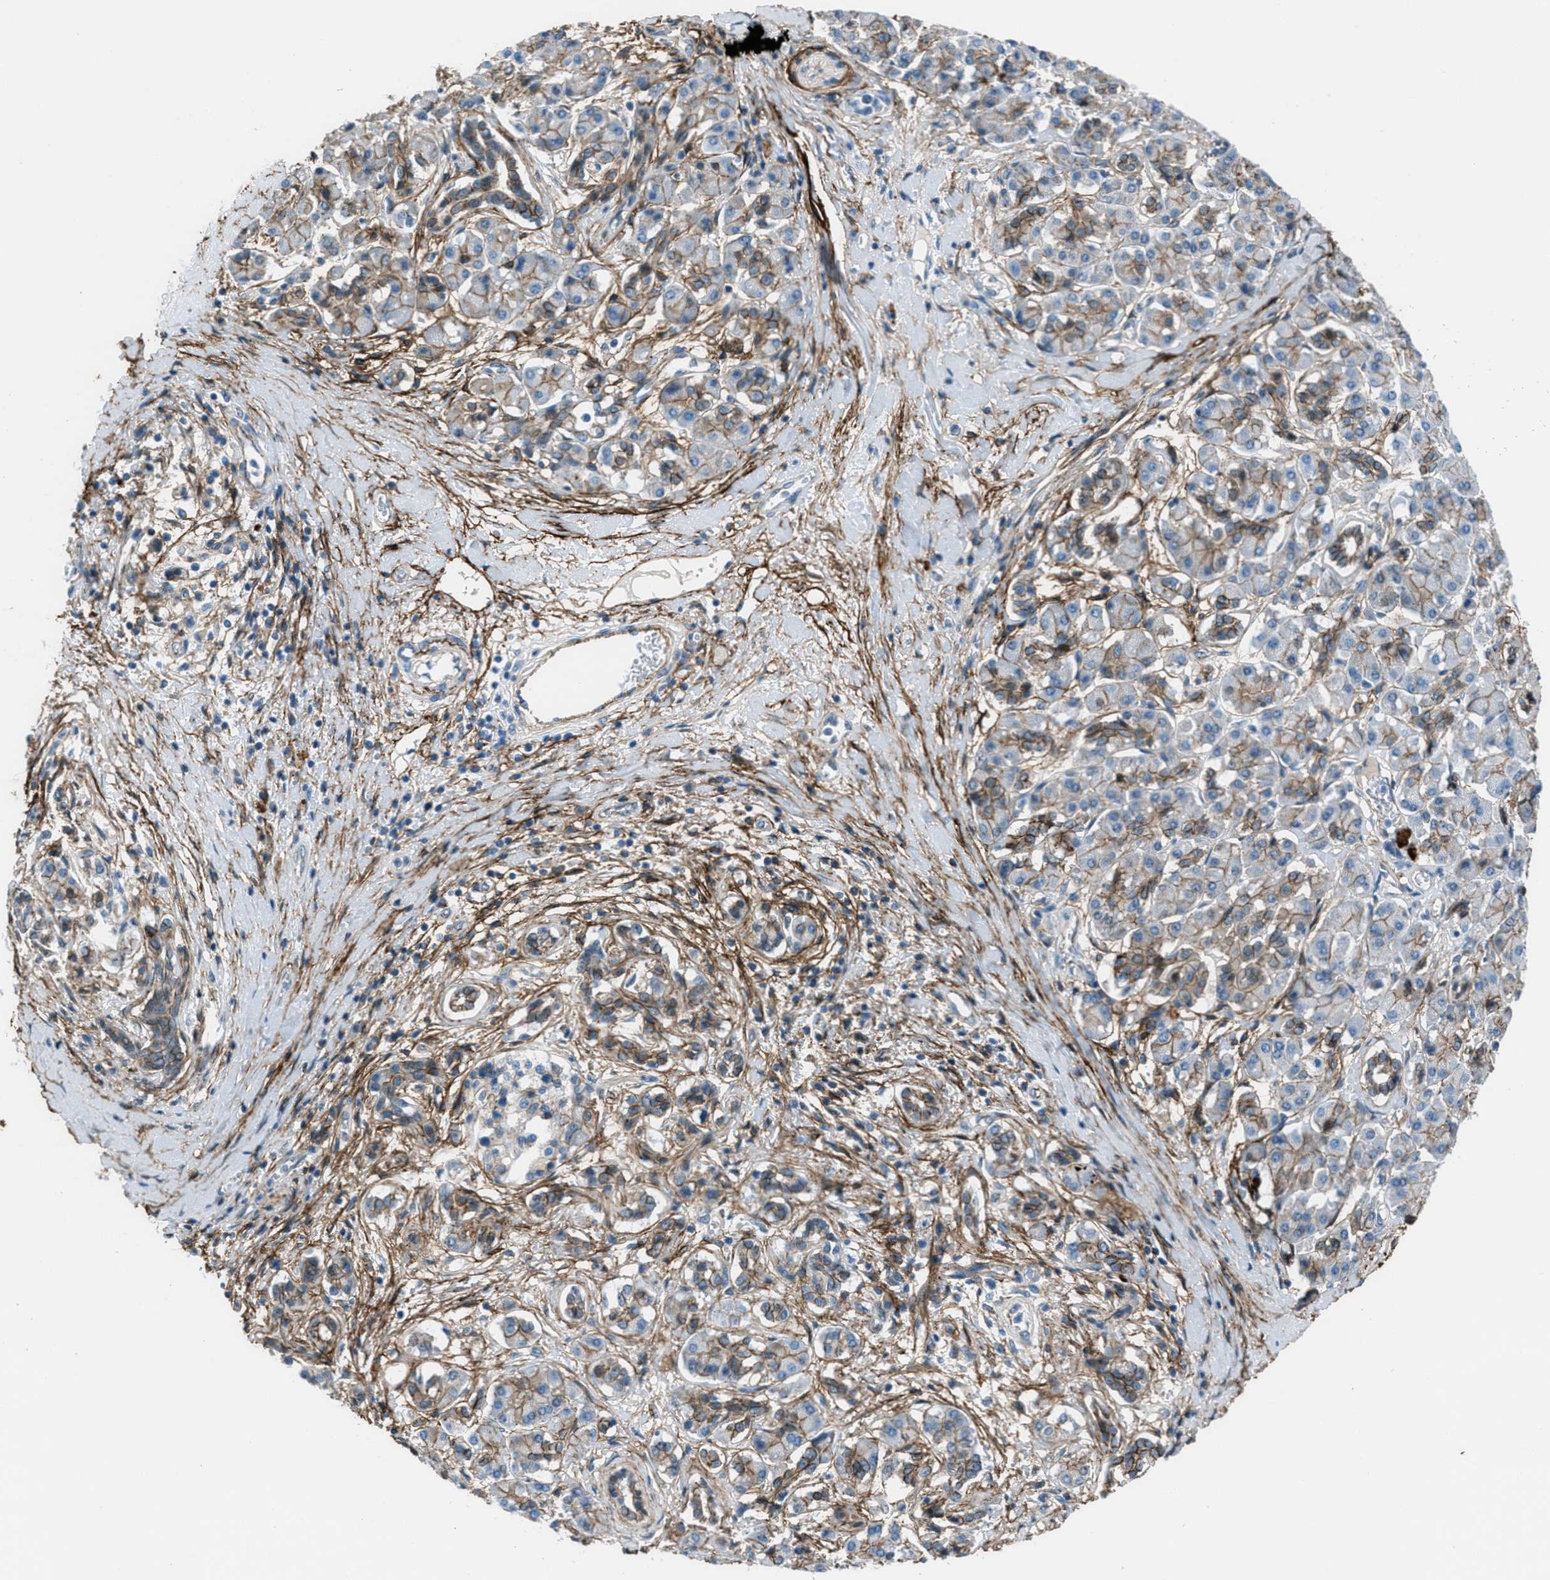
{"staining": {"intensity": "moderate", "quantity": "<25%", "location": "cytoplasmic/membranous"}, "tissue": "pancreatic cancer", "cell_type": "Tumor cells", "image_type": "cancer", "snomed": [{"axis": "morphology", "description": "Adenocarcinoma, NOS"}, {"axis": "topography", "description": "Pancreas"}], "caption": "The histopathology image exhibits staining of pancreatic cancer, revealing moderate cytoplasmic/membranous protein expression (brown color) within tumor cells. The staining was performed using DAB (3,3'-diaminobenzidine) to visualize the protein expression in brown, while the nuclei were stained in blue with hematoxylin (Magnification: 20x).", "gene": "FBN1", "patient": {"sex": "male", "age": 55}}